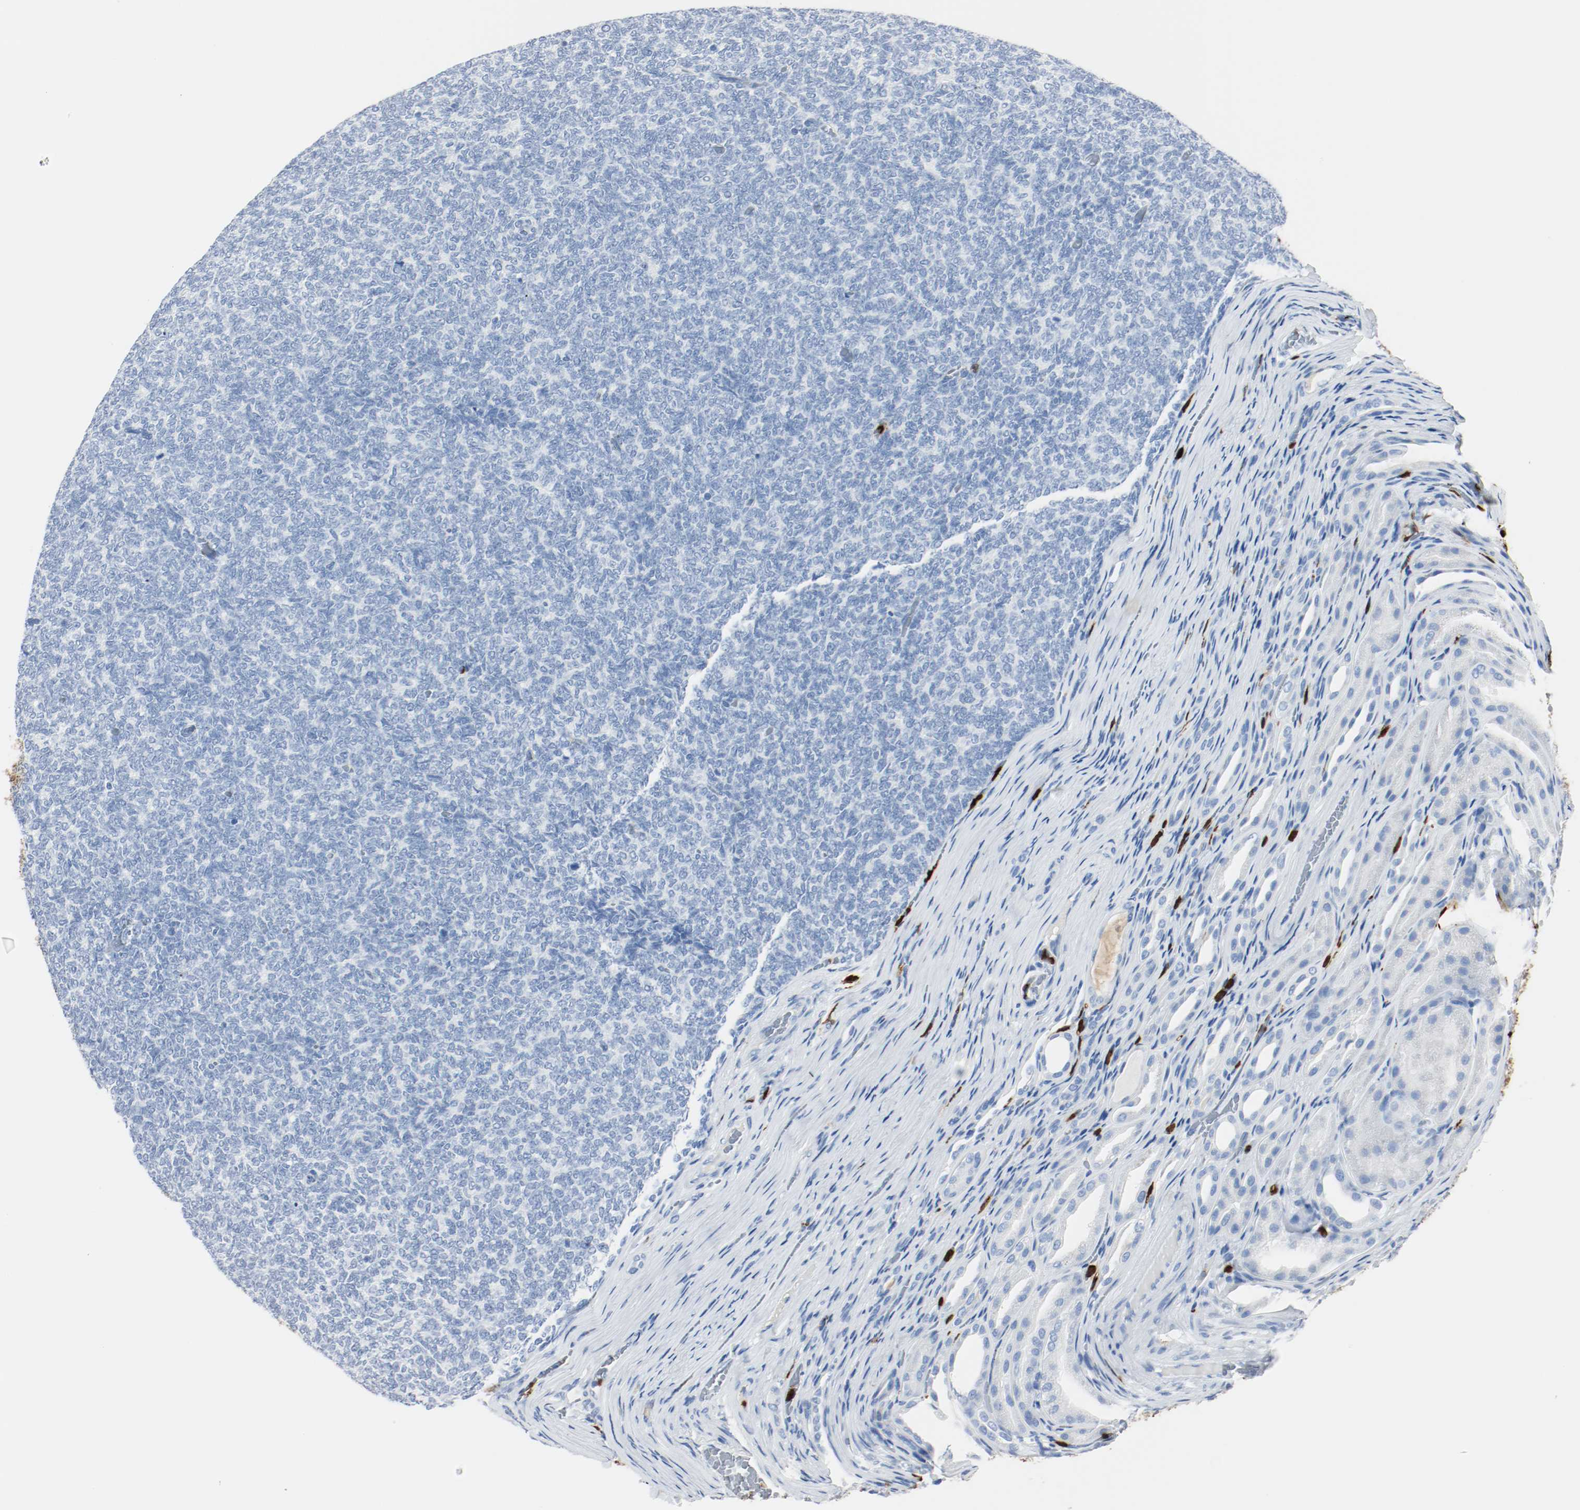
{"staining": {"intensity": "negative", "quantity": "none", "location": "none"}, "tissue": "renal cancer", "cell_type": "Tumor cells", "image_type": "cancer", "snomed": [{"axis": "morphology", "description": "Neoplasm, malignant, NOS"}, {"axis": "topography", "description": "Kidney"}], "caption": "There is no significant staining in tumor cells of neoplasm (malignant) (renal).", "gene": "S100A9", "patient": {"sex": "male", "age": 28}}